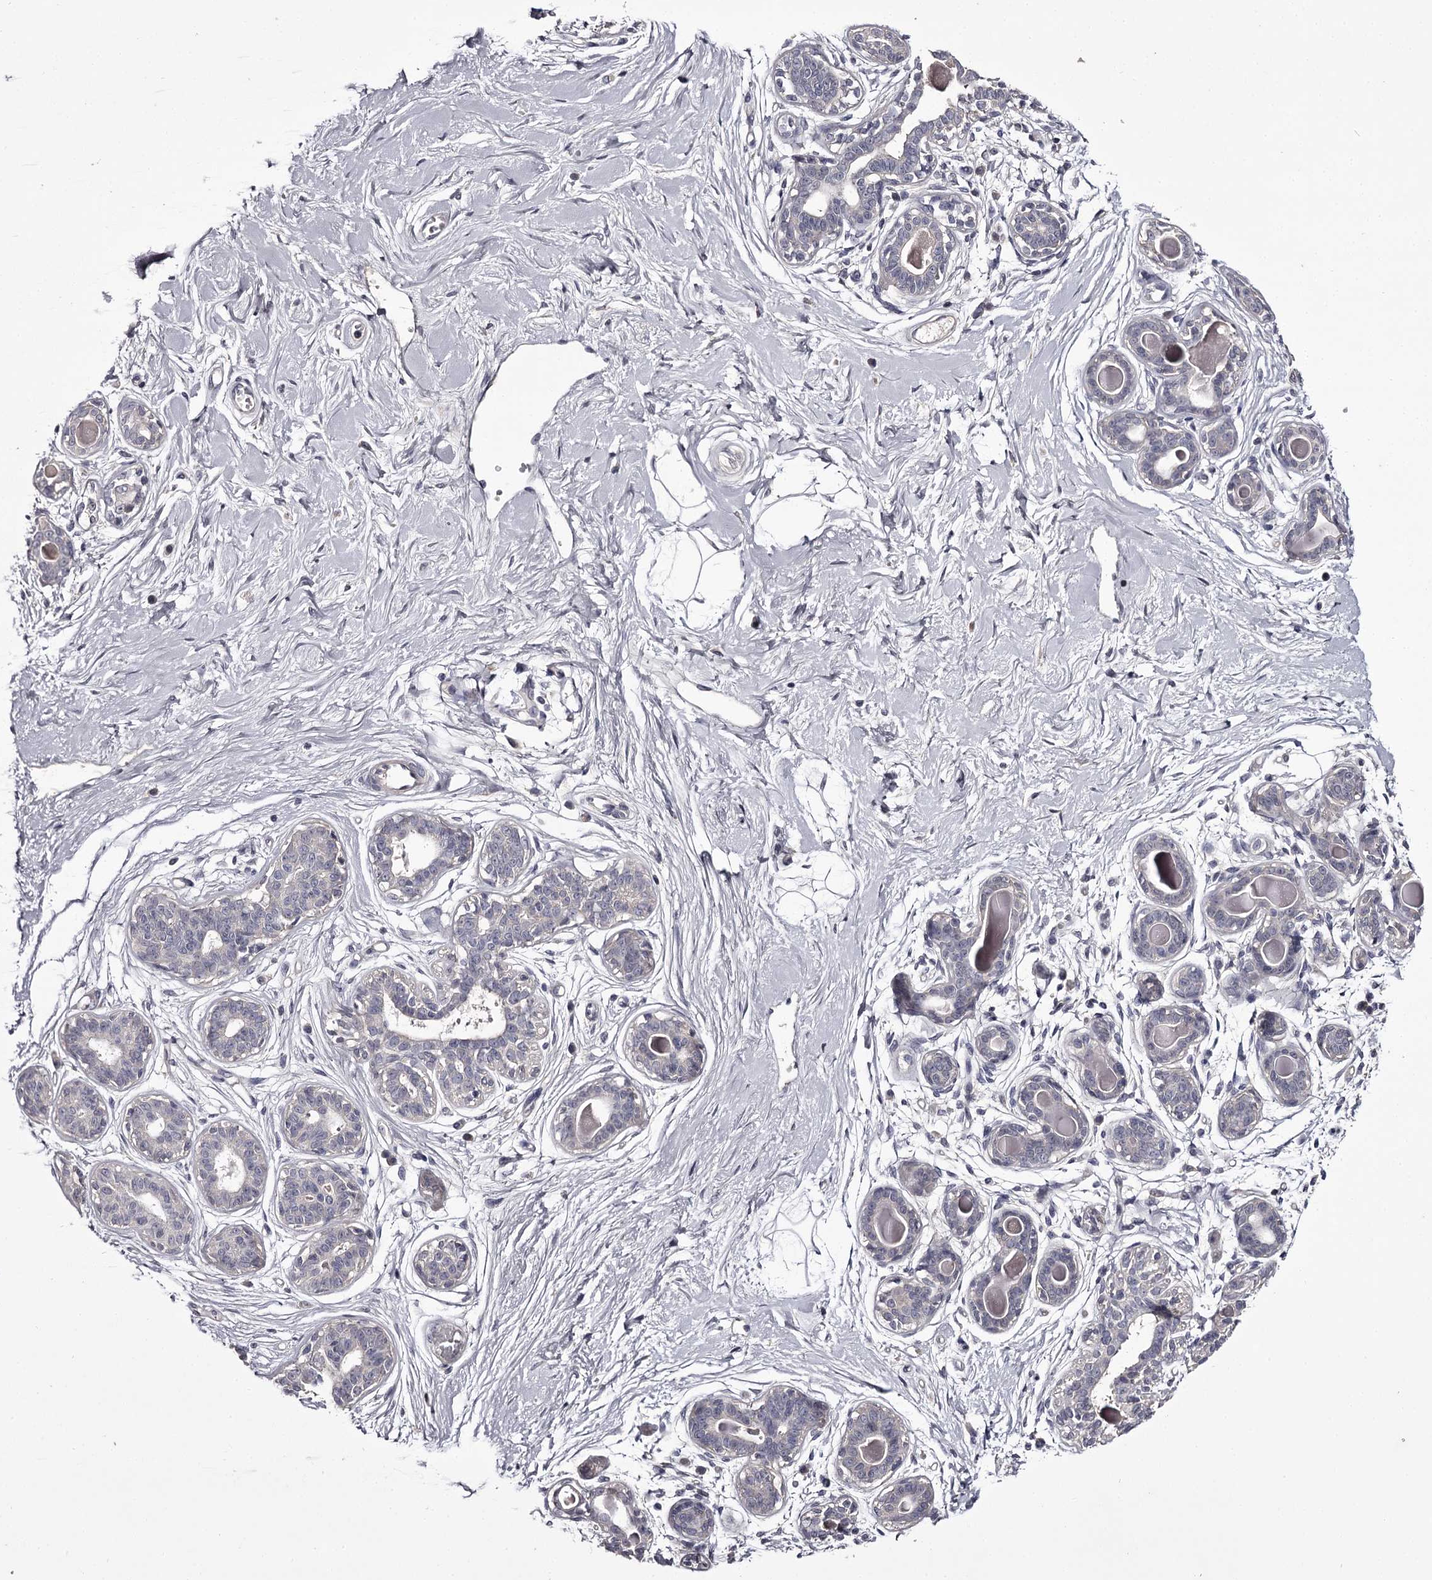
{"staining": {"intensity": "negative", "quantity": "none", "location": "none"}, "tissue": "breast", "cell_type": "Adipocytes", "image_type": "normal", "snomed": [{"axis": "morphology", "description": "Normal tissue, NOS"}, {"axis": "topography", "description": "Breast"}], "caption": "The photomicrograph displays no staining of adipocytes in unremarkable breast. (DAB IHC visualized using brightfield microscopy, high magnification).", "gene": "PRM2", "patient": {"sex": "female", "age": 45}}